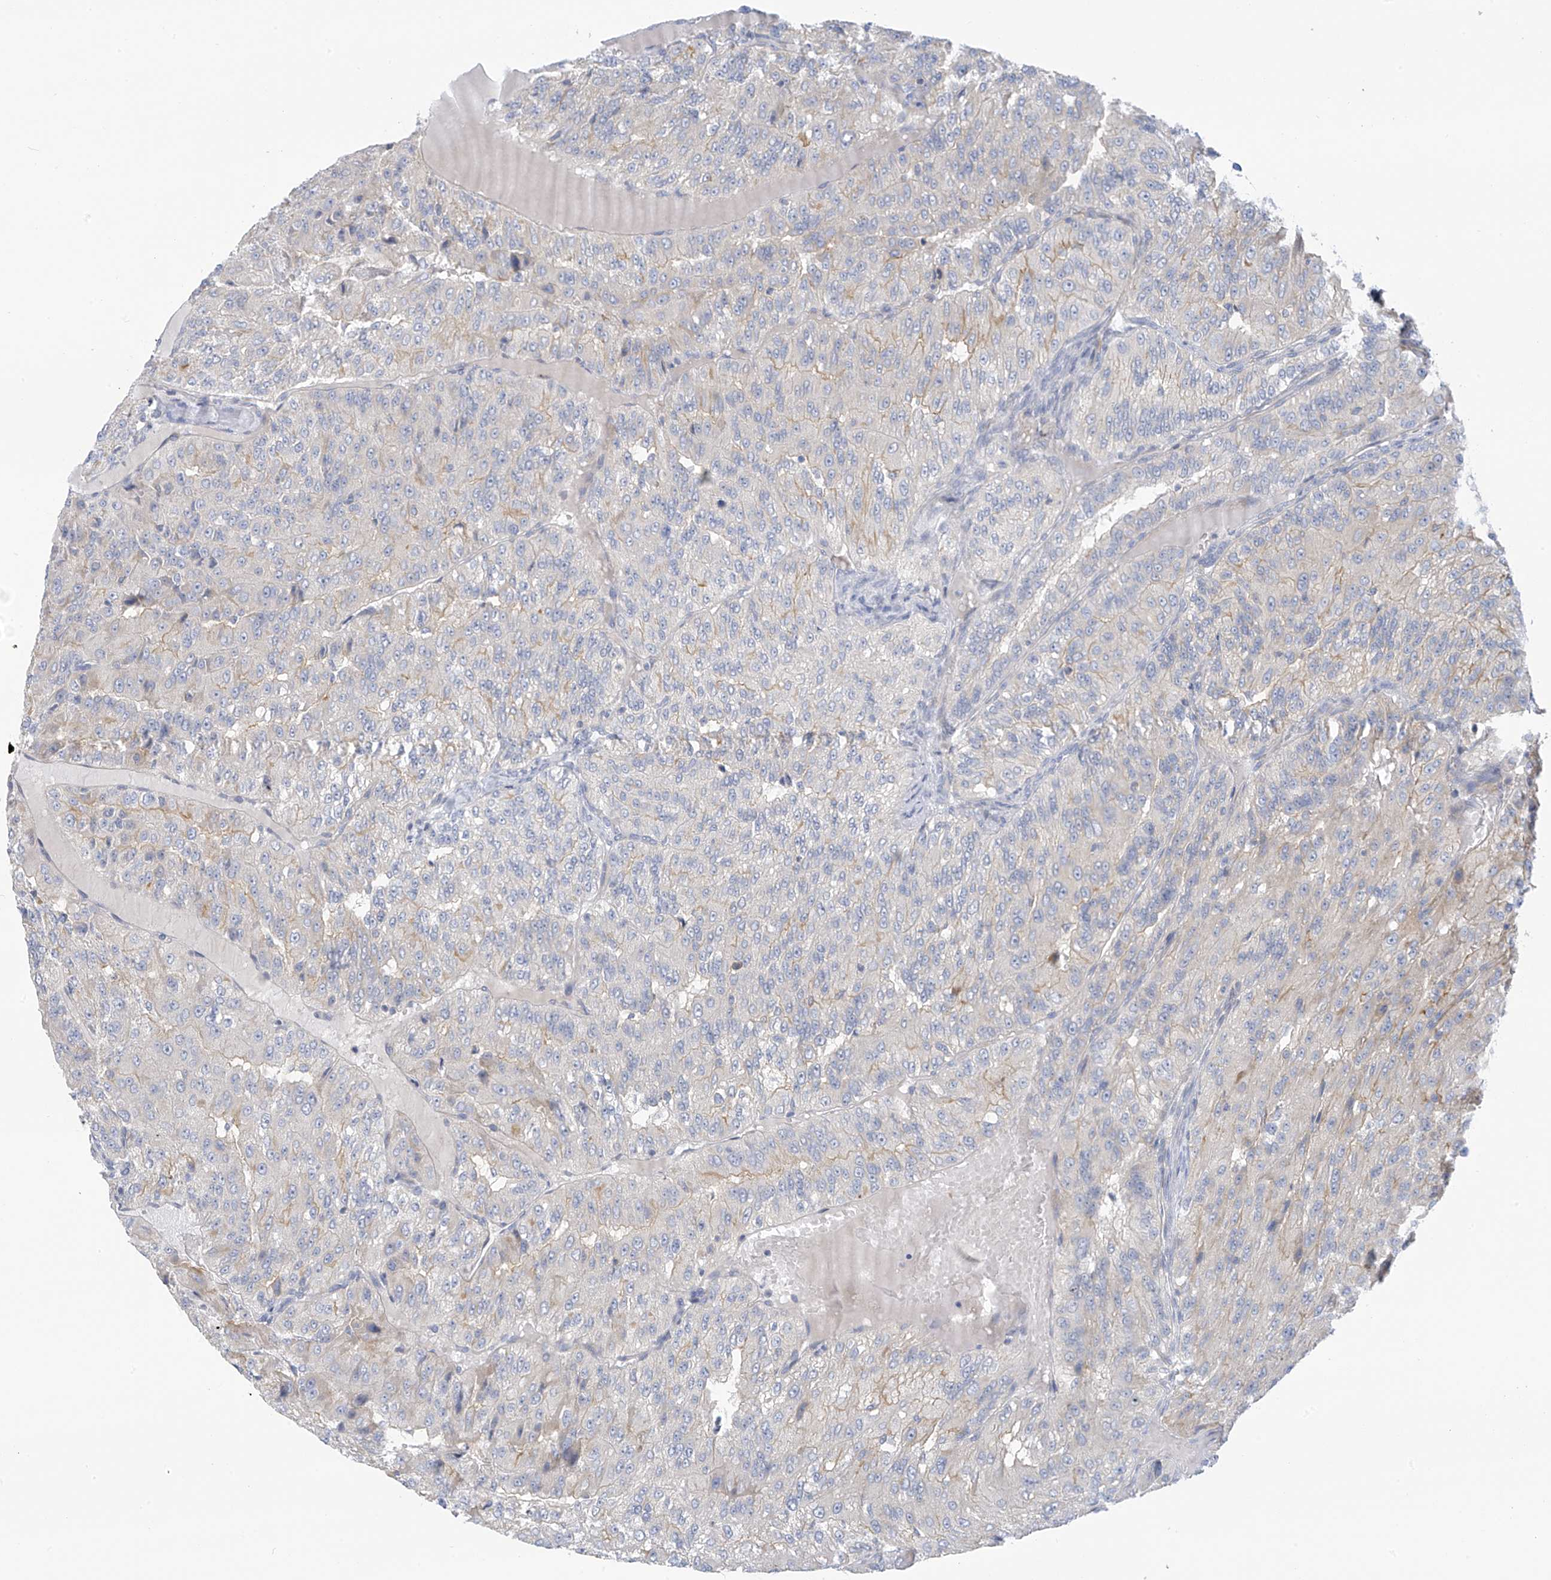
{"staining": {"intensity": "weak", "quantity": "<25%", "location": "cytoplasmic/membranous"}, "tissue": "renal cancer", "cell_type": "Tumor cells", "image_type": "cancer", "snomed": [{"axis": "morphology", "description": "Adenocarcinoma, NOS"}, {"axis": "topography", "description": "Kidney"}], "caption": "The photomicrograph demonstrates no significant expression in tumor cells of renal cancer (adenocarcinoma).", "gene": "SLC6A12", "patient": {"sex": "female", "age": 63}}